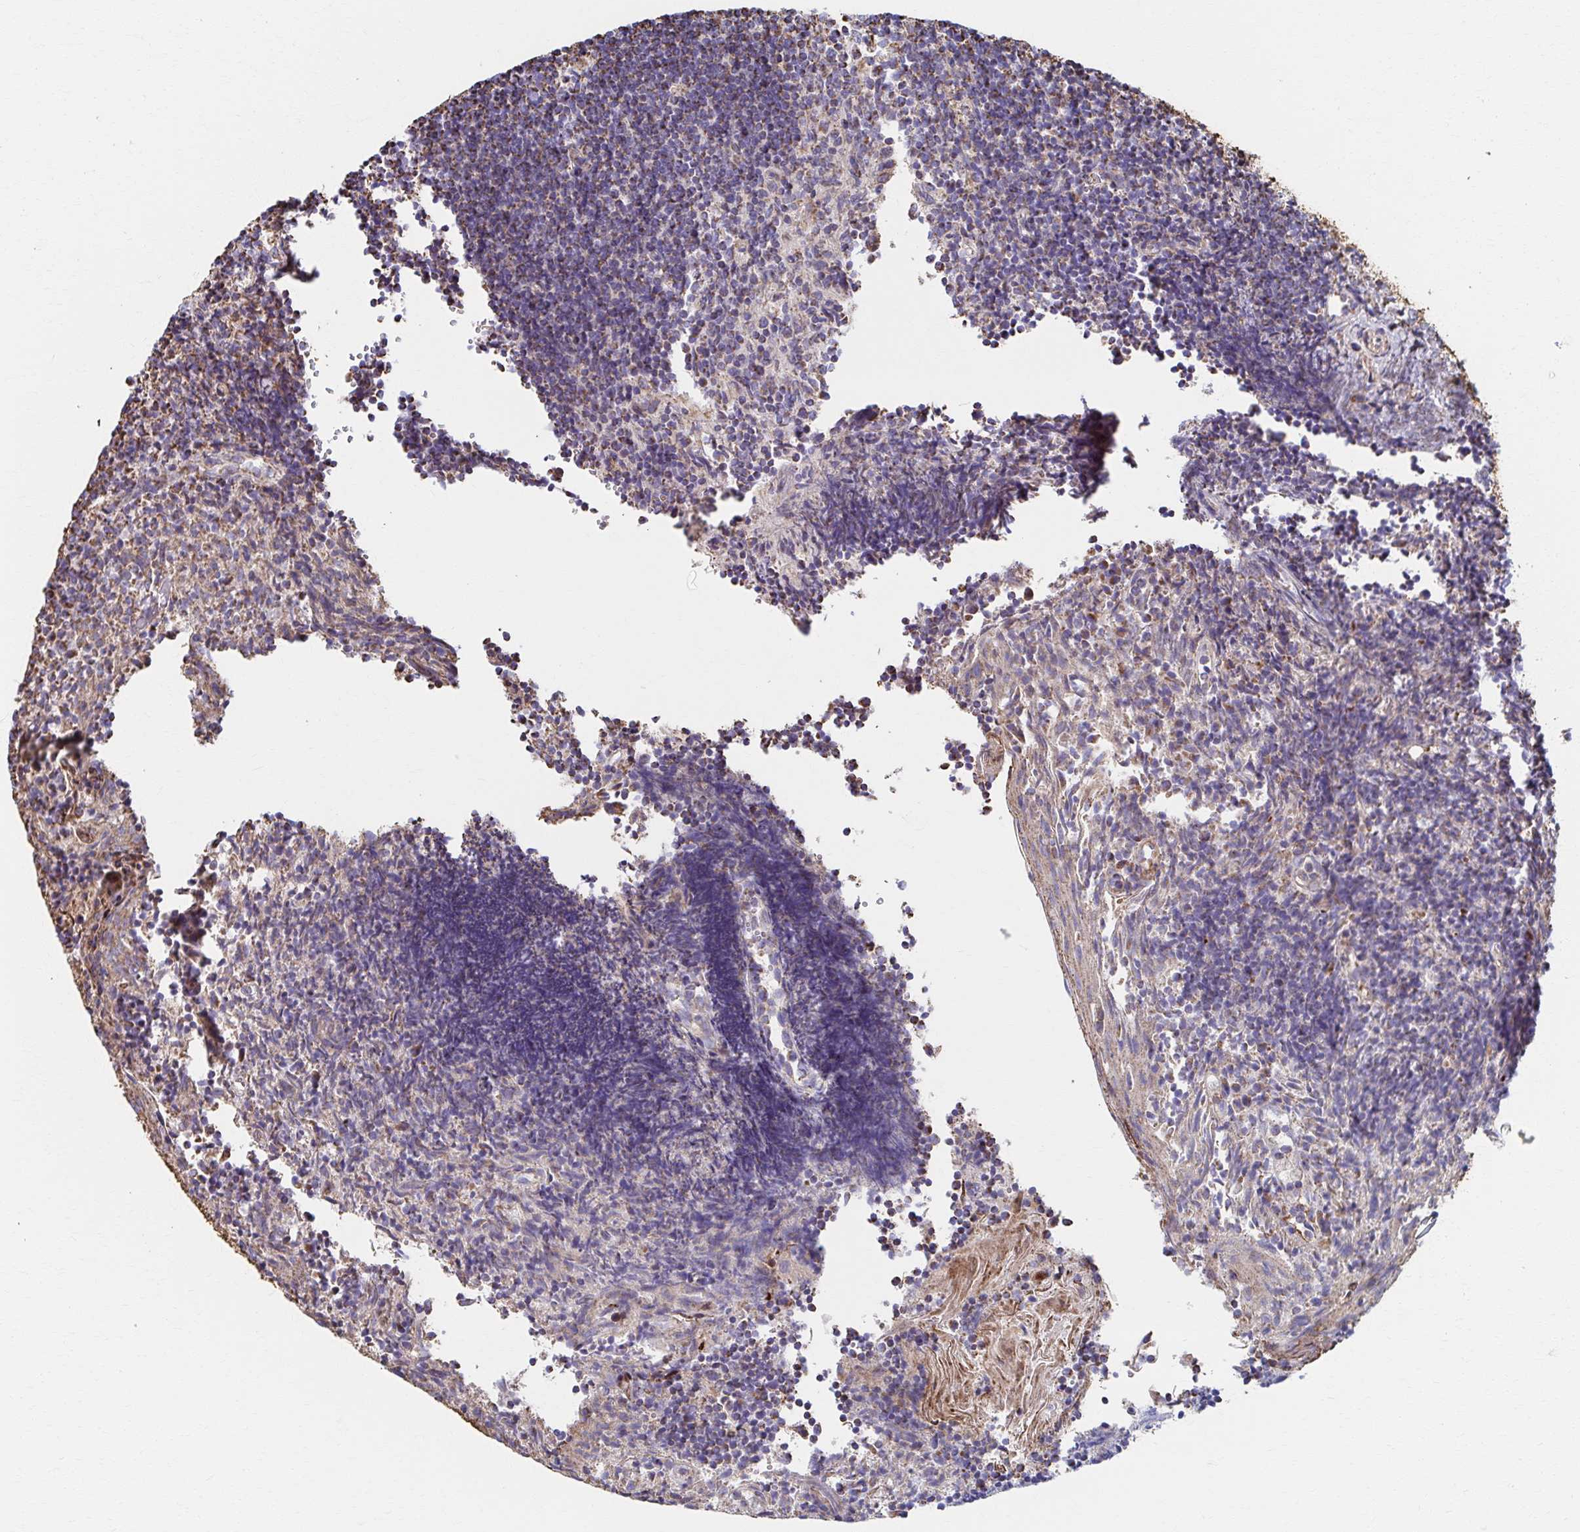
{"staining": {"intensity": "moderate", "quantity": "<25%", "location": "cytoplasmic/membranous"}, "tissue": "tonsil", "cell_type": "Germinal center cells", "image_type": "normal", "snomed": [{"axis": "morphology", "description": "Normal tissue, NOS"}, {"axis": "topography", "description": "Tonsil"}], "caption": "DAB immunohistochemical staining of unremarkable human tonsil displays moderate cytoplasmic/membranous protein staining in about <25% of germinal center cells. The protein of interest is shown in brown color, while the nuclei are stained blue.", "gene": "SAT1", "patient": {"sex": "female", "age": 10}}